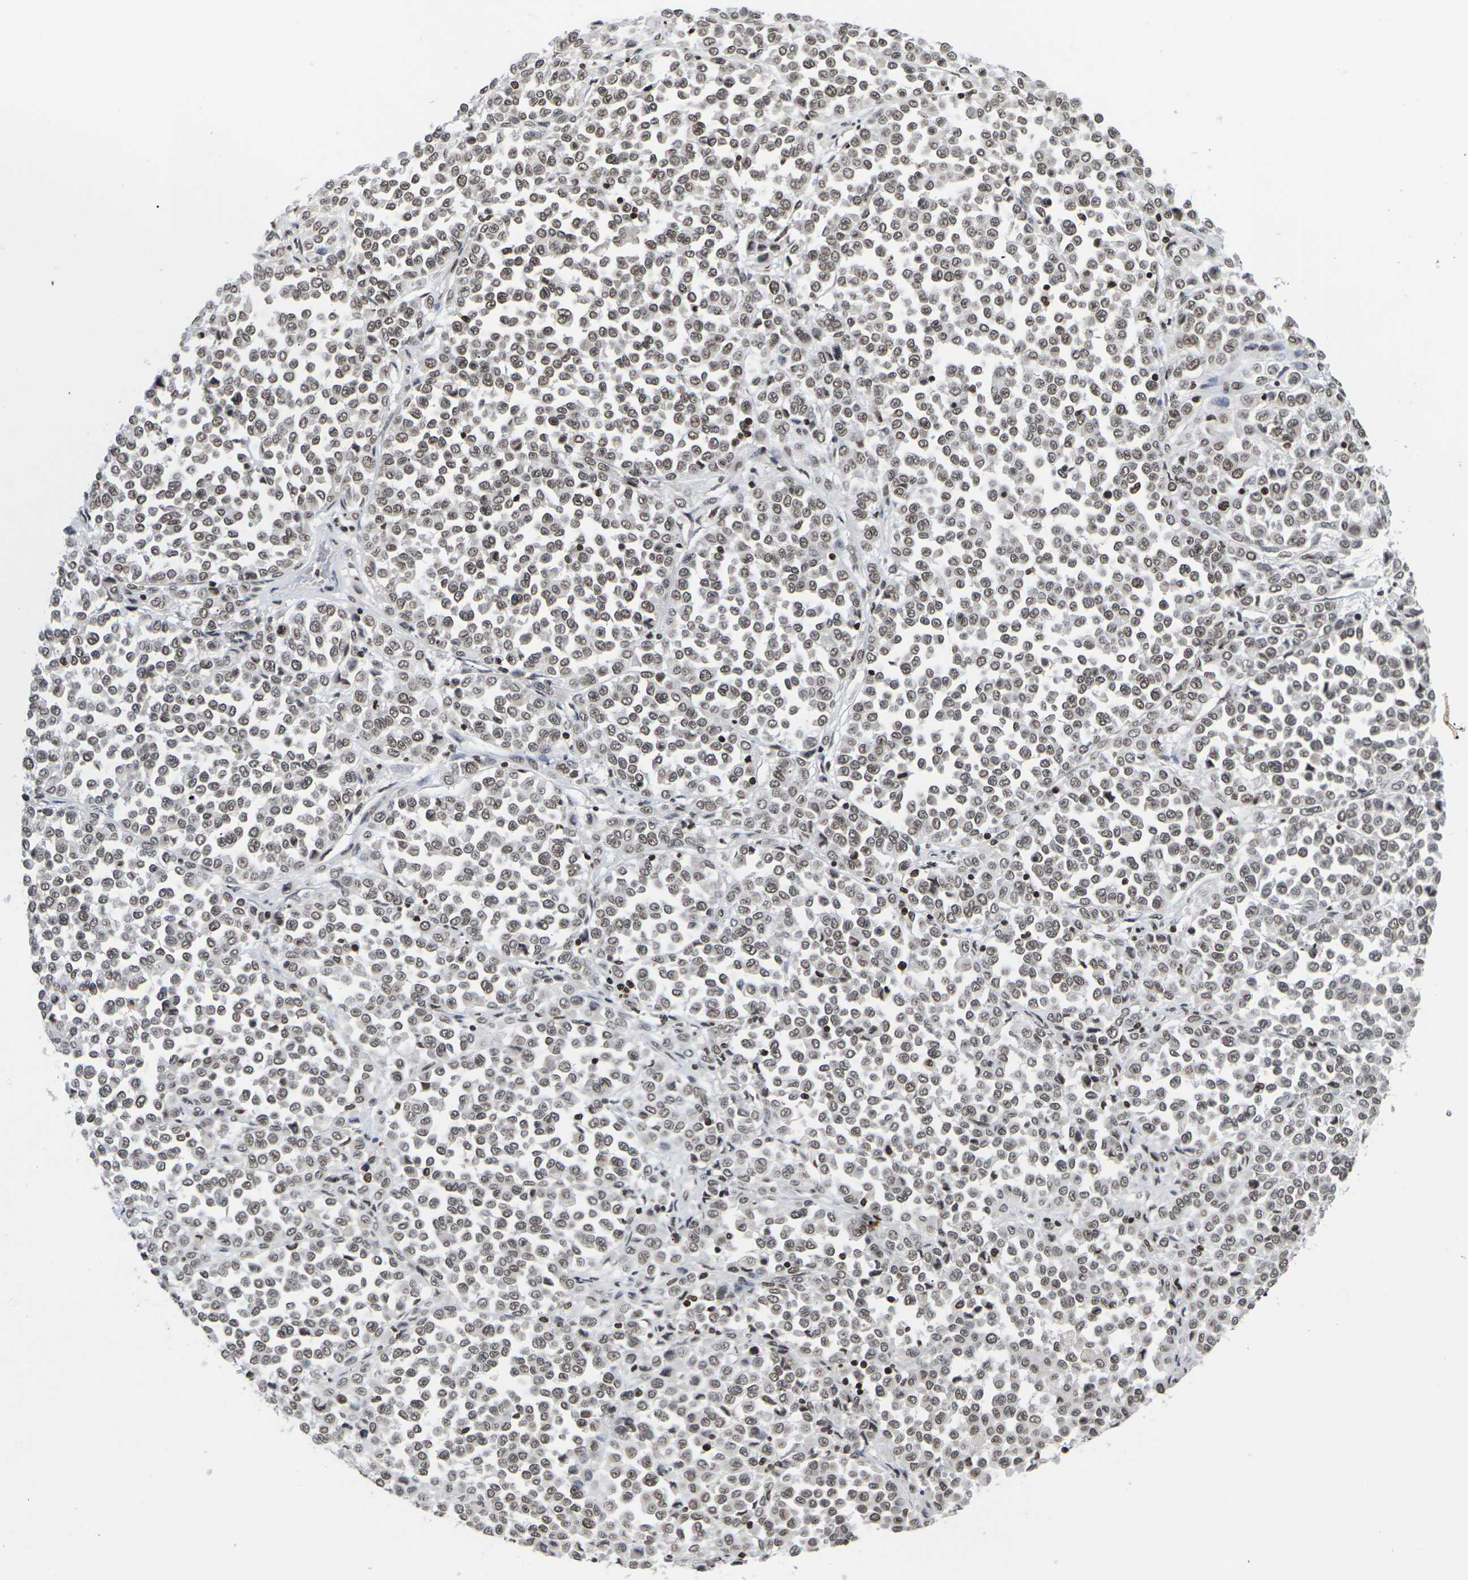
{"staining": {"intensity": "moderate", "quantity": ">75%", "location": "nuclear"}, "tissue": "melanoma", "cell_type": "Tumor cells", "image_type": "cancer", "snomed": [{"axis": "morphology", "description": "Malignant melanoma, Metastatic site"}, {"axis": "topography", "description": "Pancreas"}], "caption": "Immunohistochemical staining of malignant melanoma (metastatic site) reveals moderate nuclear protein positivity in approximately >75% of tumor cells. Using DAB (3,3'-diaminobenzidine) (brown) and hematoxylin (blue) stains, captured at high magnification using brightfield microscopy.", "gene": "ETV5", "patient": {"sex": "female", "age": 30}}